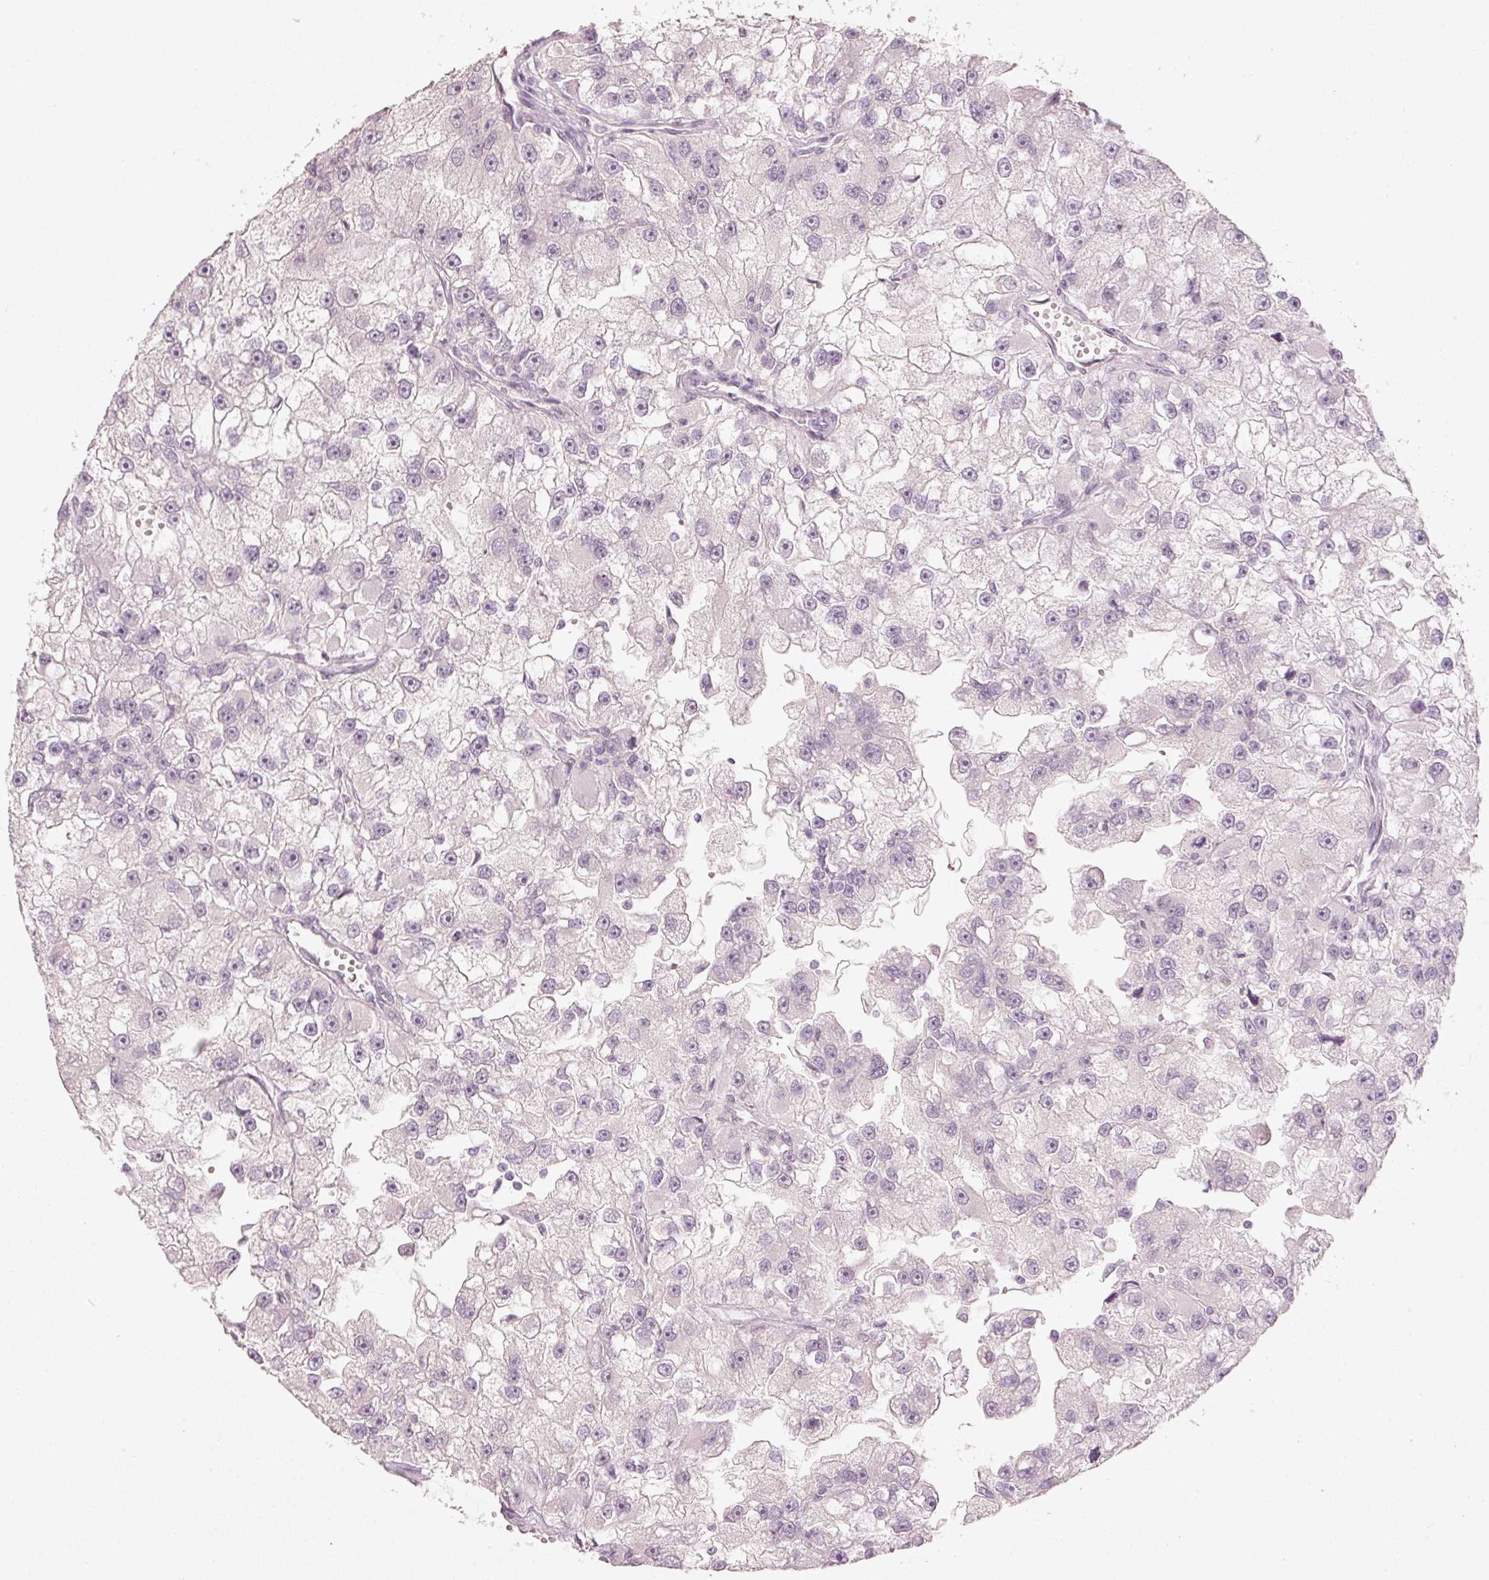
{"staining": {"intensity": "negative", "quantity": "none", "location": "none"}, "tissue": "renal cancer", "cell_type": "Tumor cells", "image_type": "cancer", "snomed": [{"axis": "morphology", "description": "Adenocarcinoma, NOS"}, {"axis": "topography", "description": "Kidney"}], "caption": "This is an immunohistochemistry micrograph of adenocarcinoma (renal). There is no expression in tumor cells.", "gene": "STEAP1", "patient": {"sex": "male", "age": 63}}